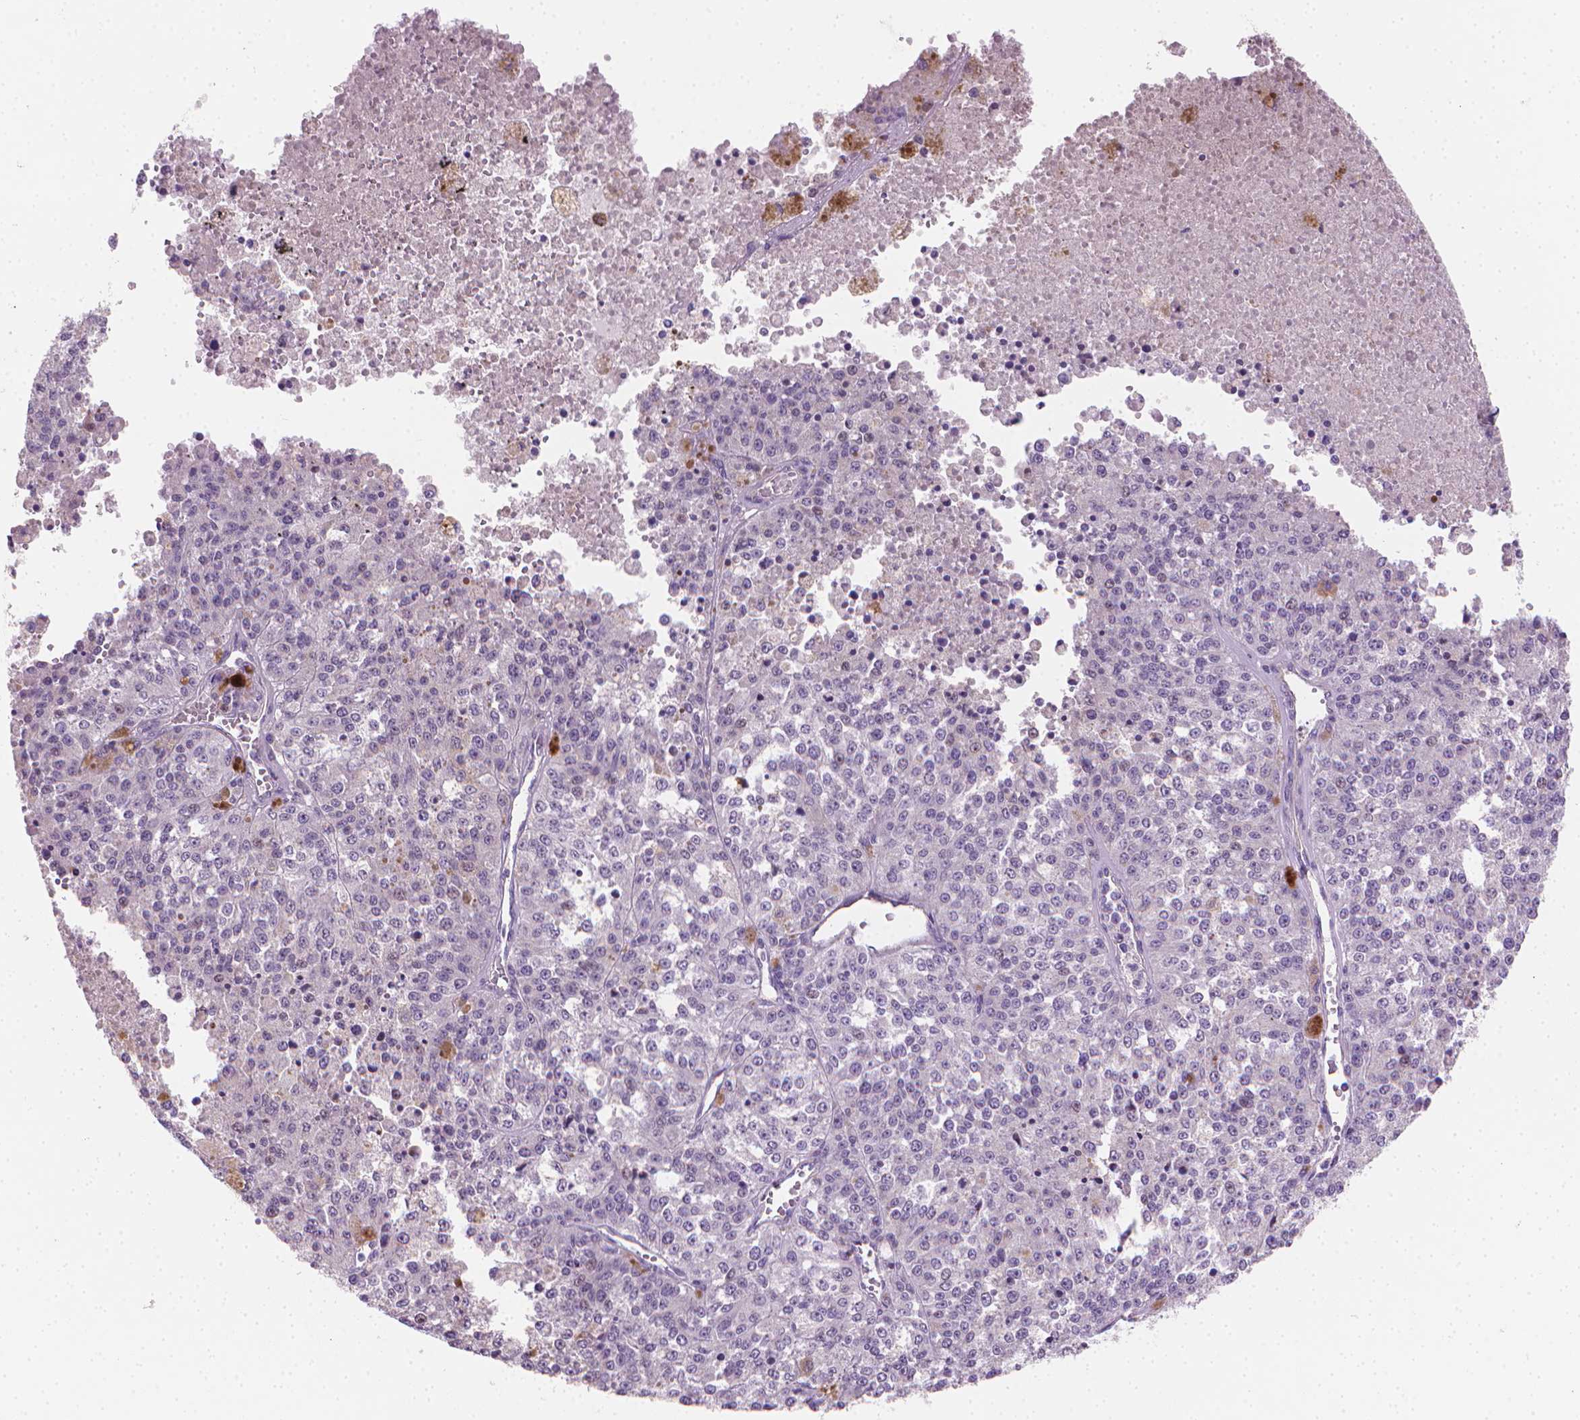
{"staining": {"intensity": "negative", "quantity": "none", "location": "none"}, "tissue": "melanoma", "cell_type": "Tumor cells", "image_type": "cancer", "snomed": [{"axis": "morphology", "description": "Malignant melanoma, Metastatic site"}, {"axis": "topography", "description": "Lymph node"}], "caption": "An immunohistochemistry (IHC) micrograph of melanoma is shown. There is no staining in tumor cells of melanoma.", "gene": "CLXN", "patient": {"sex": "female", "age": 64}}